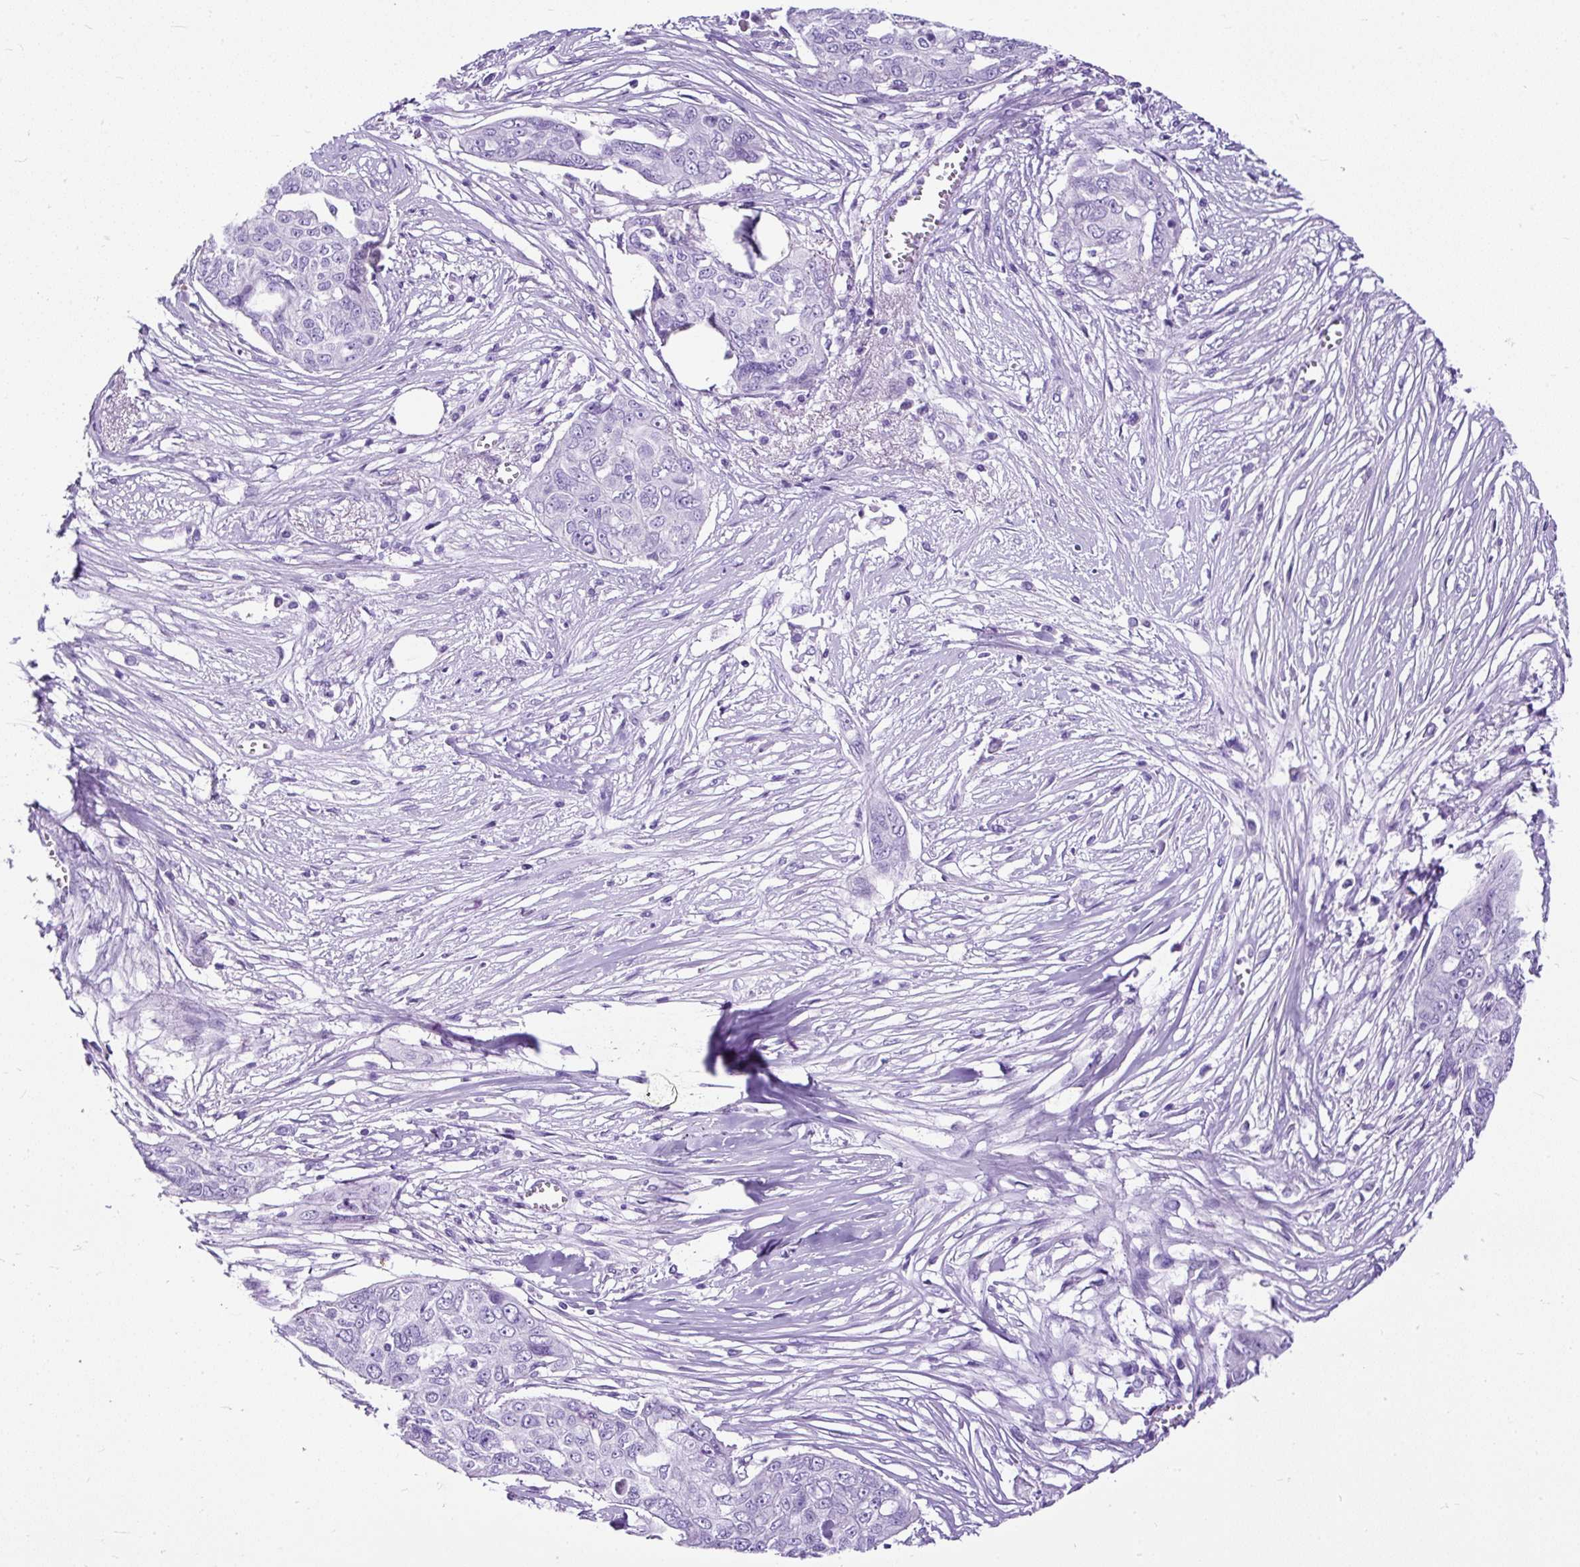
{"staining": {"intensity": "negative", "quantity": "none", "location": "none"}, "tissue": "ovarian cancer", "cell_type": "Tumor cells", "image_type": "cancer", "snomed": [{"axis": "morphology", "description": "Carcinoma, endometroid"}, {"axis": "topography", "description": "Ovary"}], "caption": "Endometroid carcinoma (ovarian) was stained to show a protein in brown. There is no significant expression in tumor cells.", "gene": "STOX2", "patient": {"sex": "female", "age": 70}}